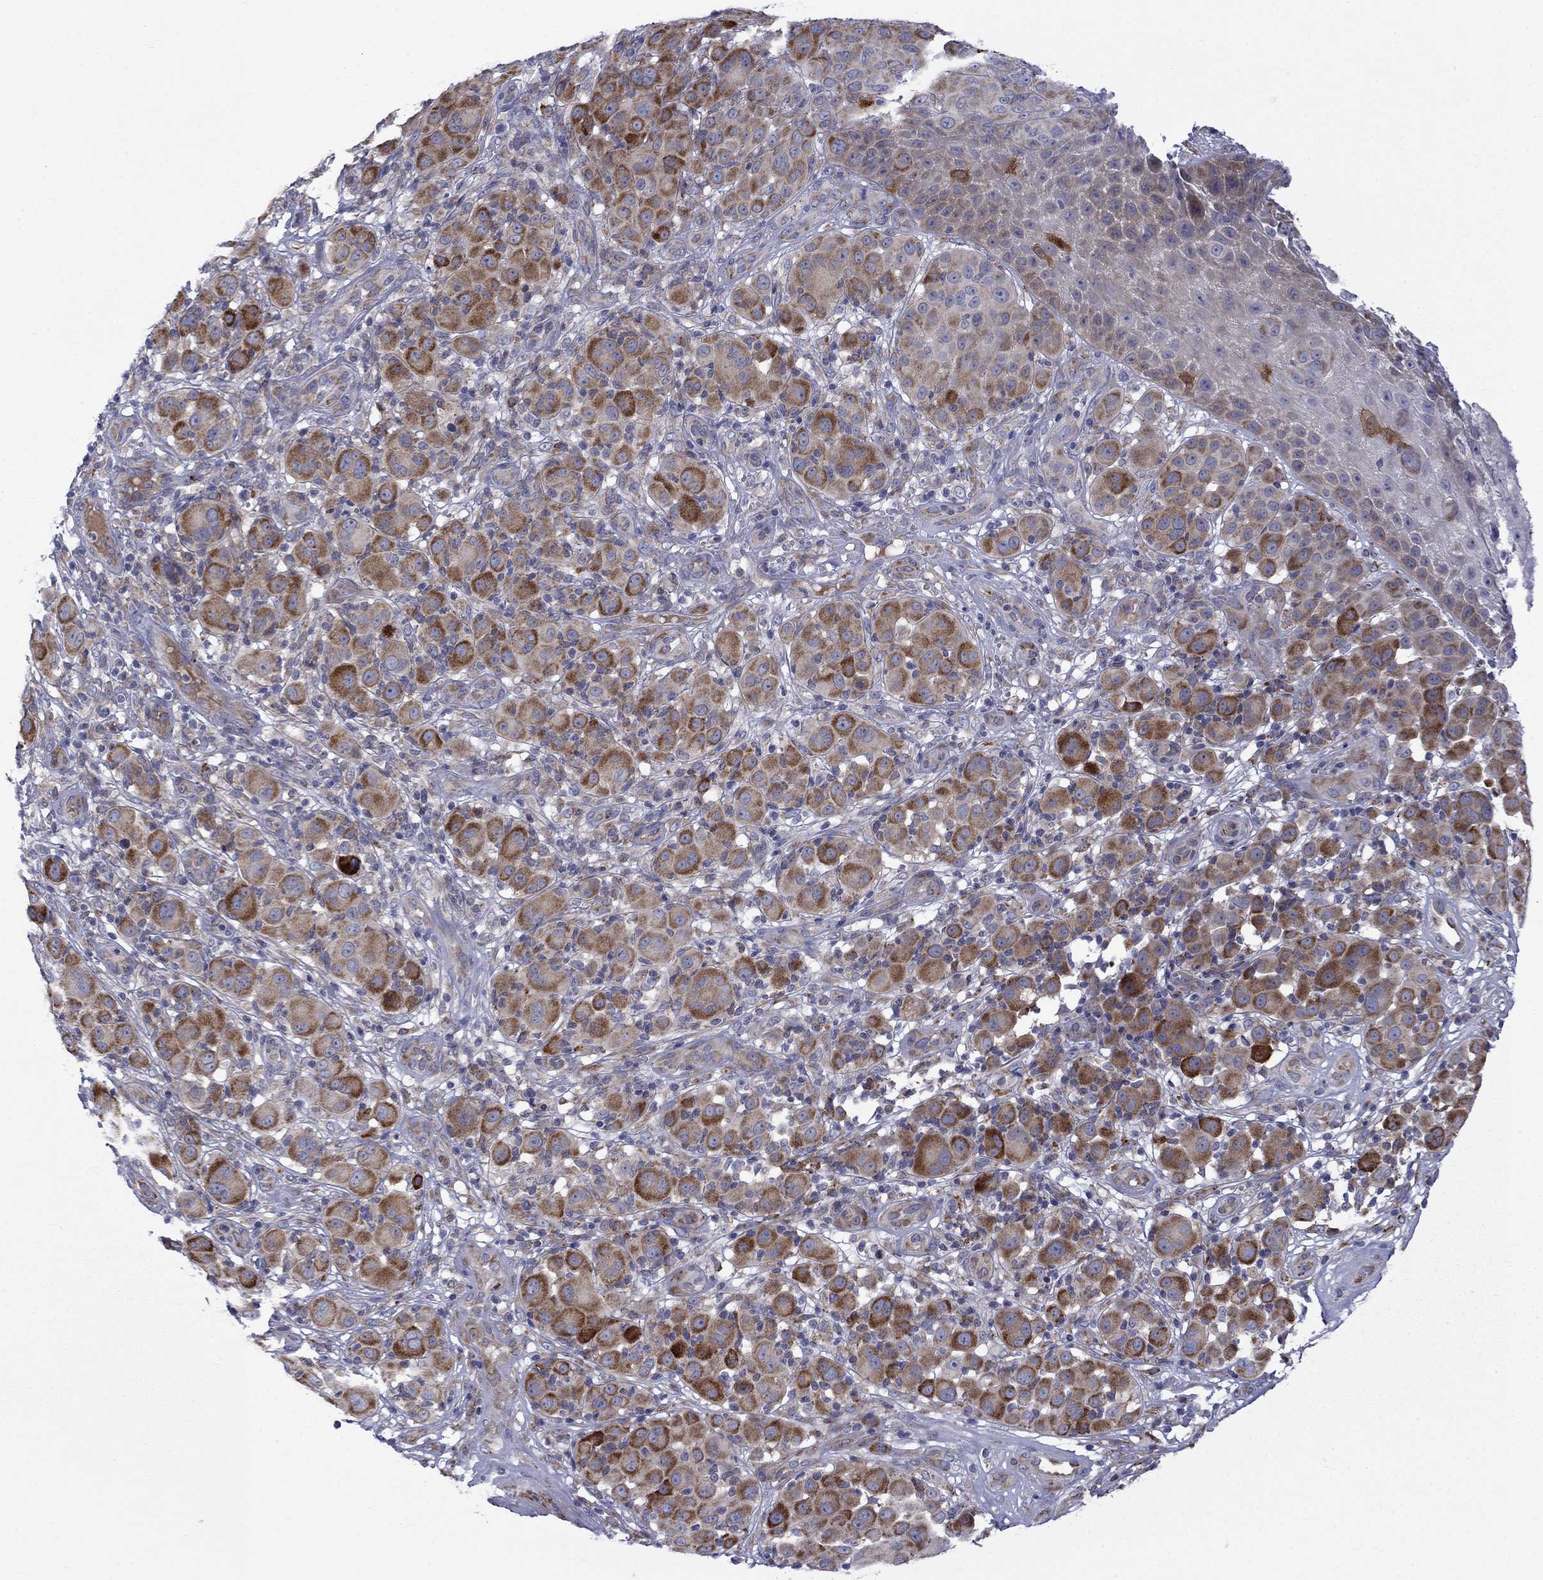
{"staining": {"intensity": "strong", "quantity": "25%-75%", "location": "cytoplasmic/membranous"}, "tissue": "melanoma", "cell_type": "Tumor cells", "image_type": "cancer", "snomed": [{"axis": "morphology", "description": "Malignant melanoma, NOS"}, {"axis": "topography", "description": "Skin"}], "caption": "Malignant melanoma was stained to show a protein in brown. There is high levels of strong cytoplasmic/membranous staining in about 25%-75% of tumor cells.", "gene": "ASNS", "patient": {"sex": "female", "age": 87}}